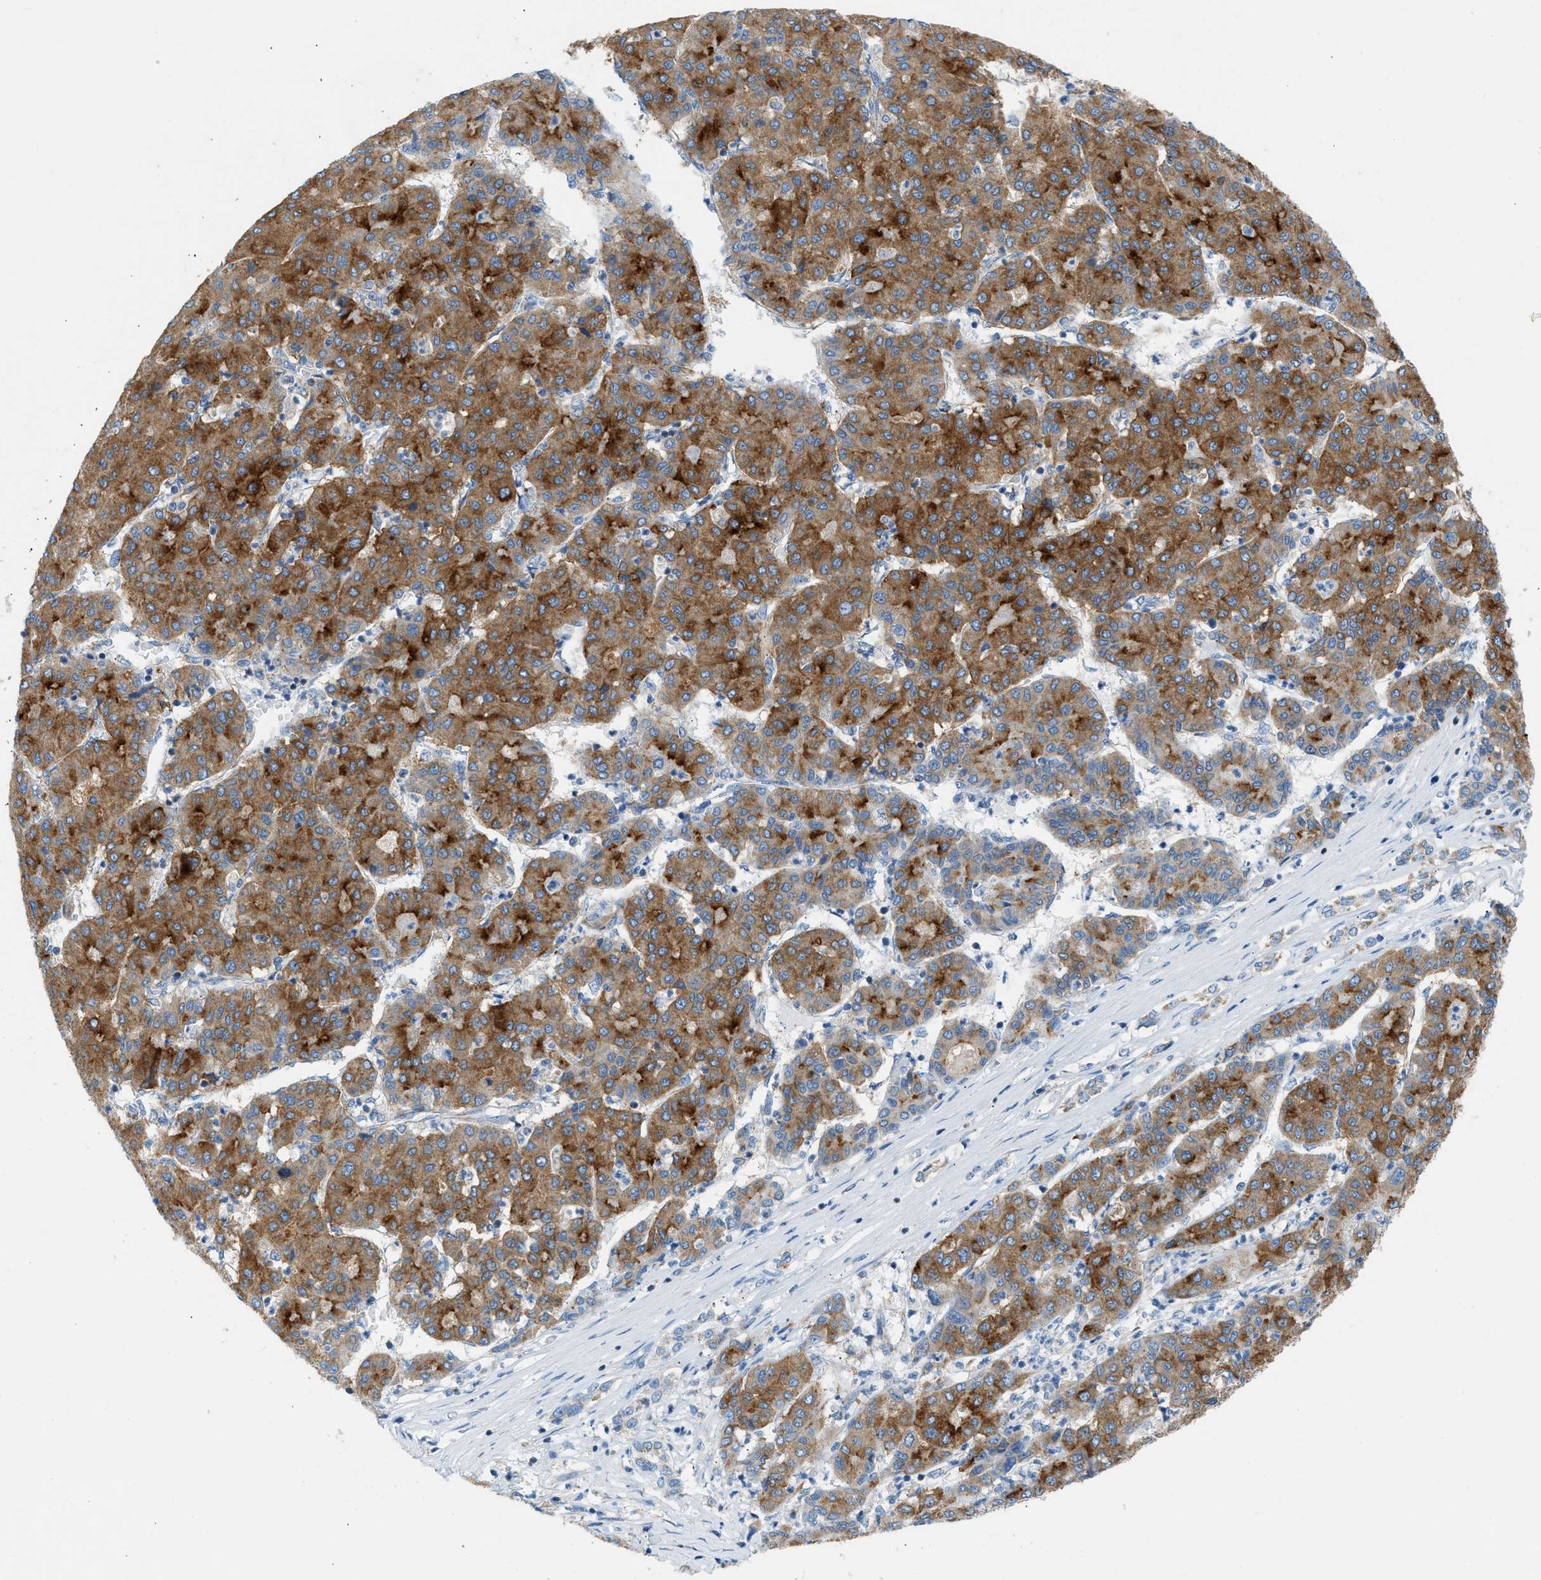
{"staining": {"intensity": "strong", "quantity": ">75%", "location": "cytoplasmic/membranous"}, "tissue": "liver cancer", "cell_type": "Tumor cells", "image_type": "cancer", "snomed": [{"axis": "morphology", "description": "Carcinoma, Hepatocellular, NOS"}, {"axis": "topography", "description": "Liver"}], "caption": "Protein expression analysis of liver hepatocellular carcinoma displays strong cytoplasmic/membranous expression in about >75% of tumor cells.", "gene": "NDUFS8", "patient": {"sex": "male", "age": 65}}